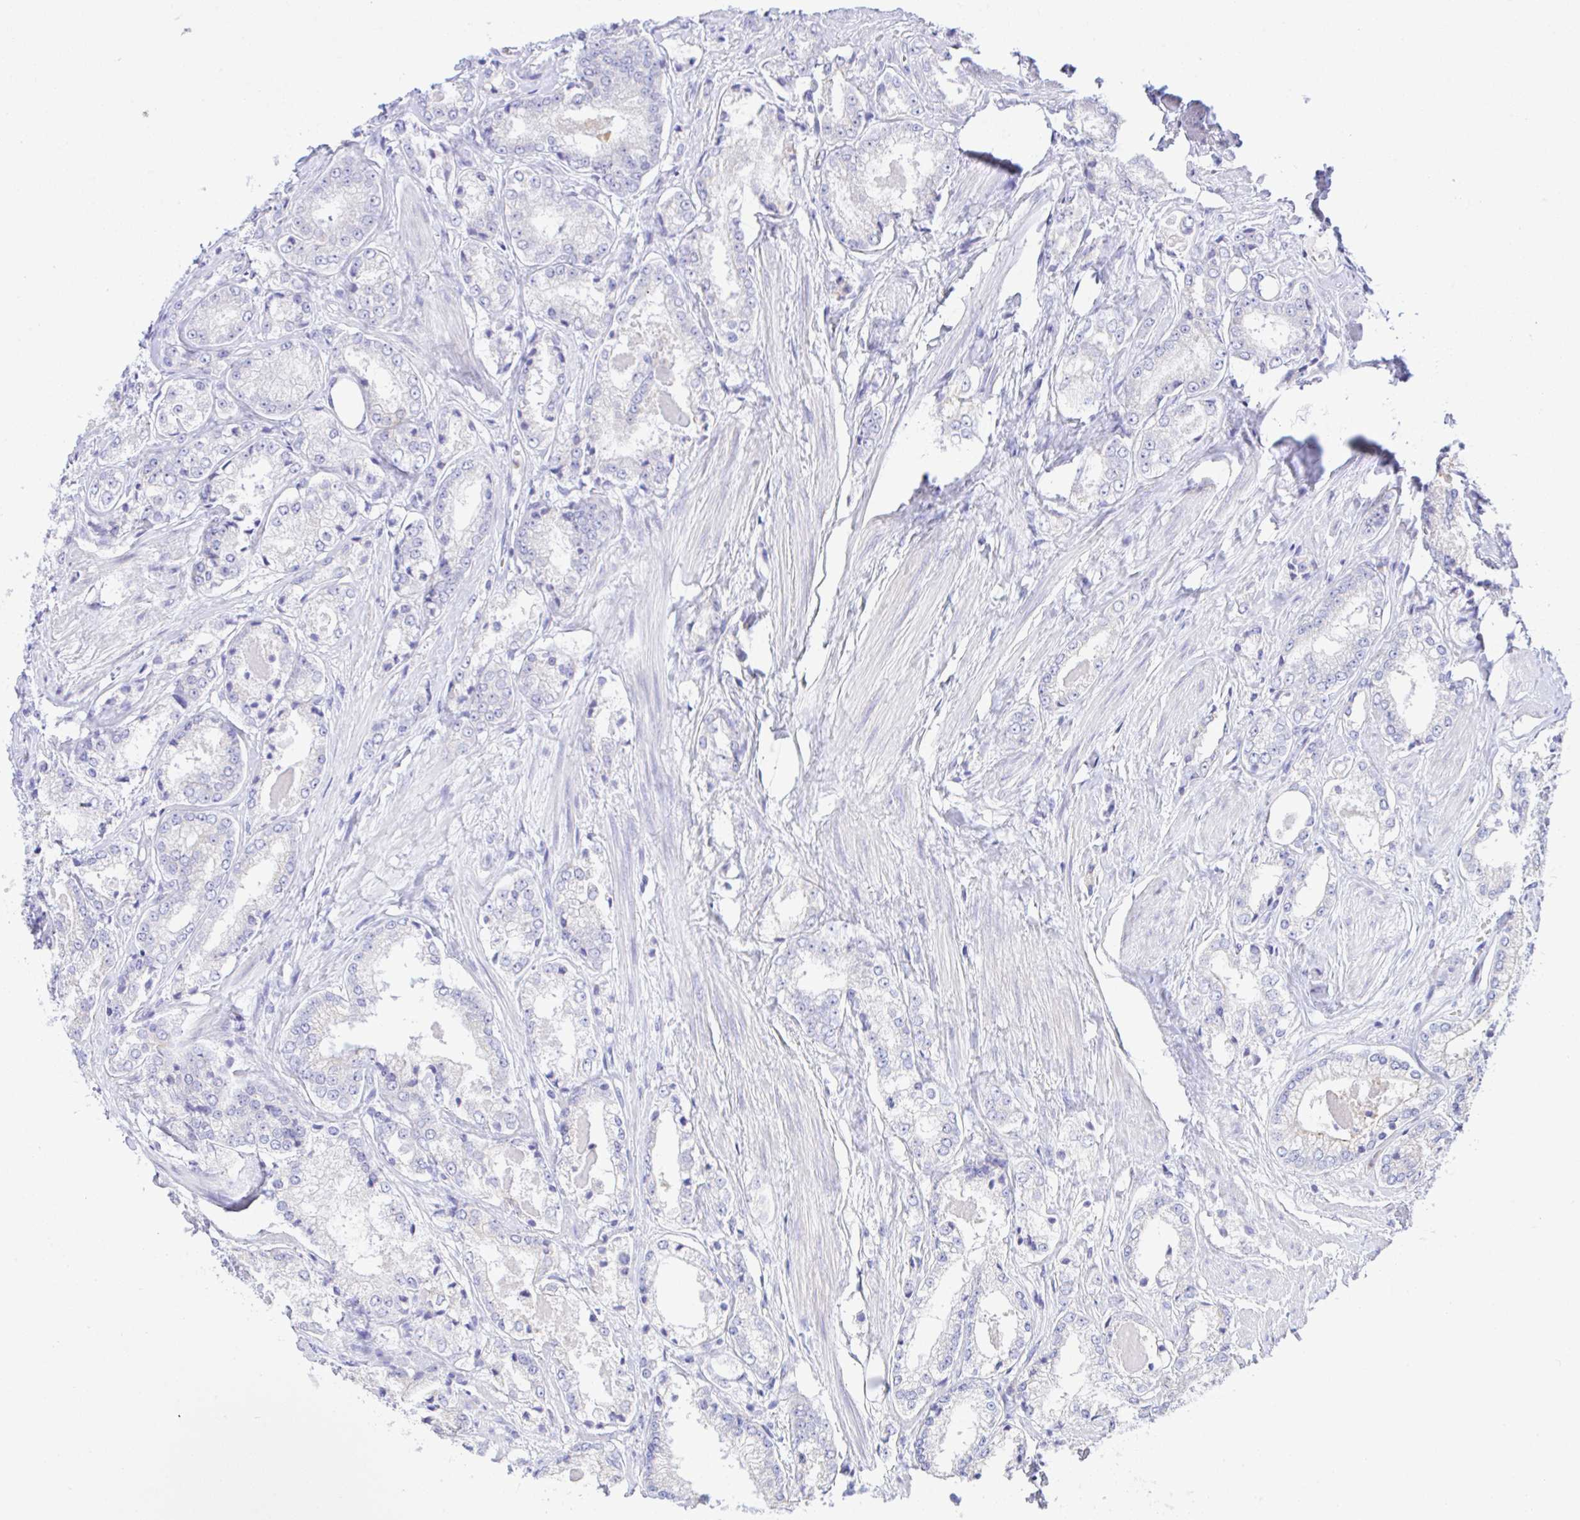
{"staining": {"intensity": "negative", "quantity": "none", "location": "none"}, "tissue": "prostate cancer", "cell_type": "Tumor cells", "image_type": "cancer", "snomed": [{"axis": "morphology", "description": "Adenocarcinoma, NOS"}, {"axis": "morphology", "description": "Adenocarcinoma, Low grade"}, {"axis": "topography", "description": "Prostate"}], "caption": "Tumor cells are negative for brown protein staining in prostate cancer (adenocarcinoma).", "gene": "ZNF221", "patient": {"sex": "male", "age": 68}}